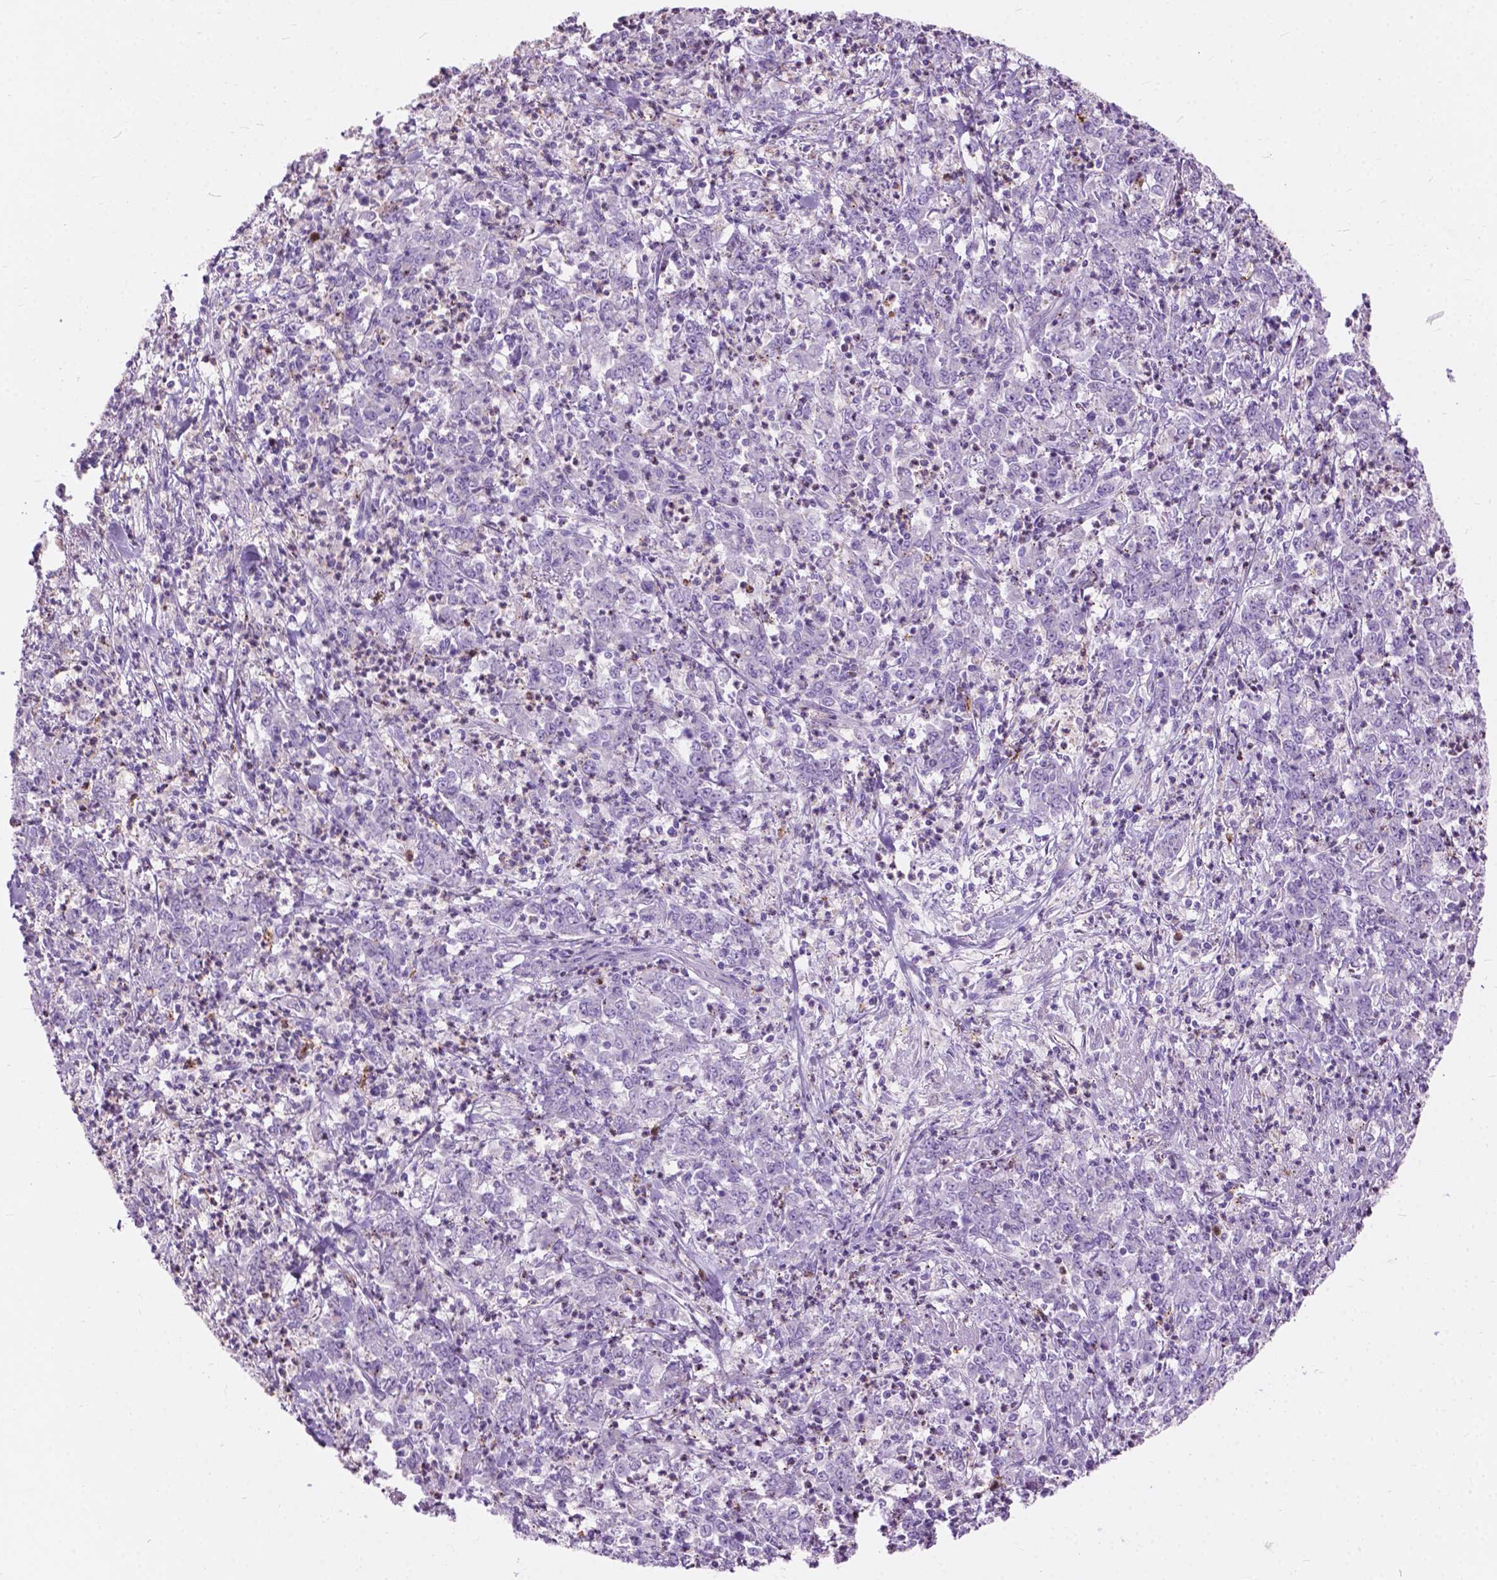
{"staining": {"intensity": "negative", "quantity": "none", "location": "none"}, "tissue": "stomach cancer", "cell_type": "Tumor cells", "image_type": "cancer", "snomed": [{"axis": "morphology", "description": "Adenocarcinoma, NOS"}, {"axis": "topography", "description": "Stomach, lower"}], "caption": "Immunohistochemistry (IHC) histopathology image of human stomach adenocarcinoma stained for a protein (brown), which shows no positivity in tumor cells. Nuclei are stained in blue.", "gene": "PRR35", "patient": {"sex": "female", "age": 71}}